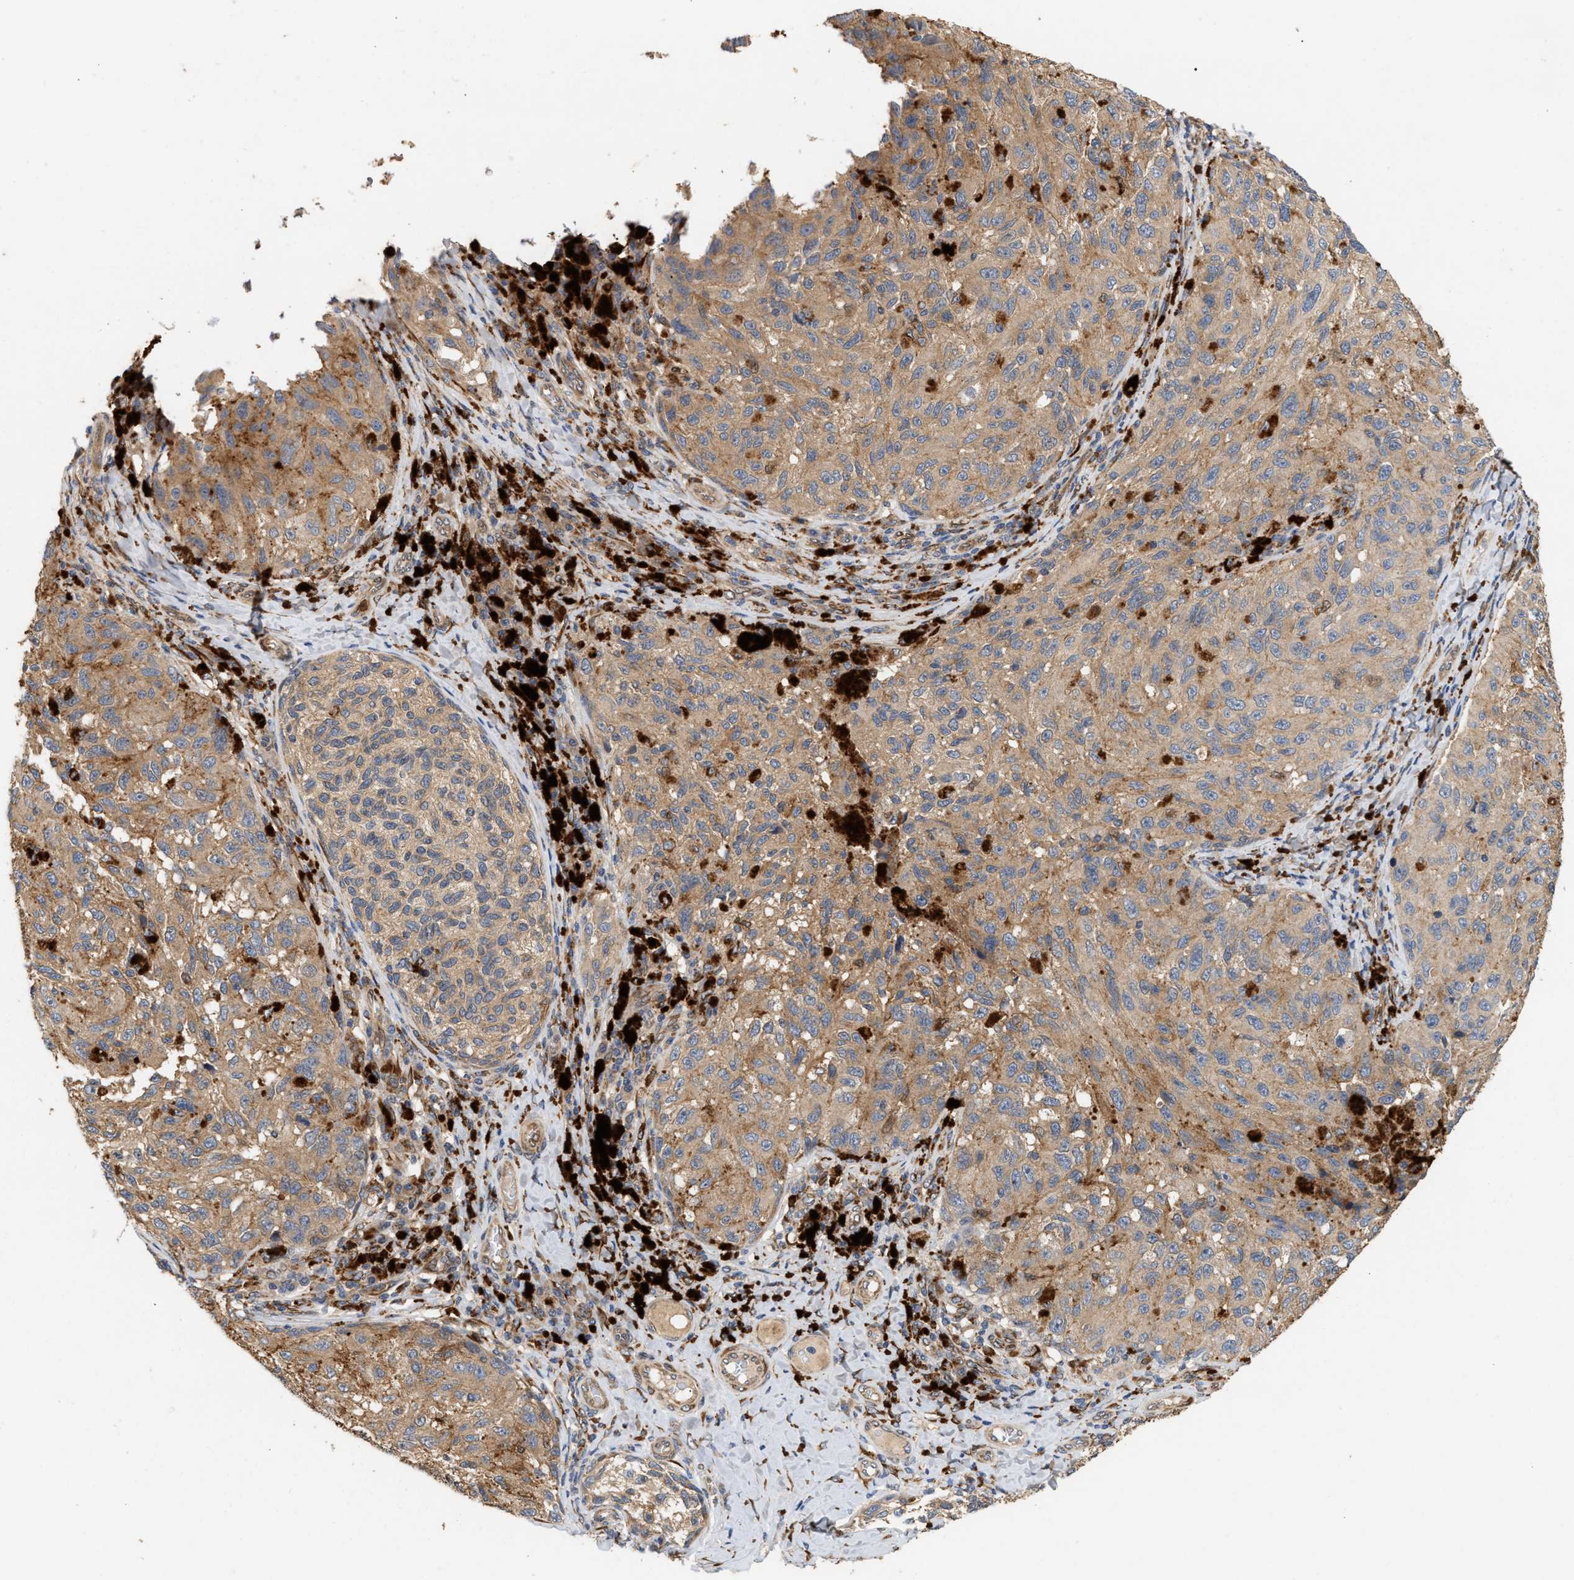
{"staining": {"intensity": "moderate", "quantity": ">75%", "location": "cytoplasmic/membranous"}, "tissue": "melanoma", "cell_type": "Tumor cells", "image_type": "cancer", "snomed": [{"axis": "morphology", "description": "Malignant melanoma, NOS"}, {"axis": "topography", "description": "Skin"}], "caption": "Tumor cells exhibit medium levels of moderate cytoplasmic/membranous positivity in approximately >75% of cells in human melanoma. (Stains: DAB in brown, nuclei in blue, Microscopy: brightfield microscopy at high magnification).", "gene": "PLCD1", "patient": {"sex": "female", "age": 73}}